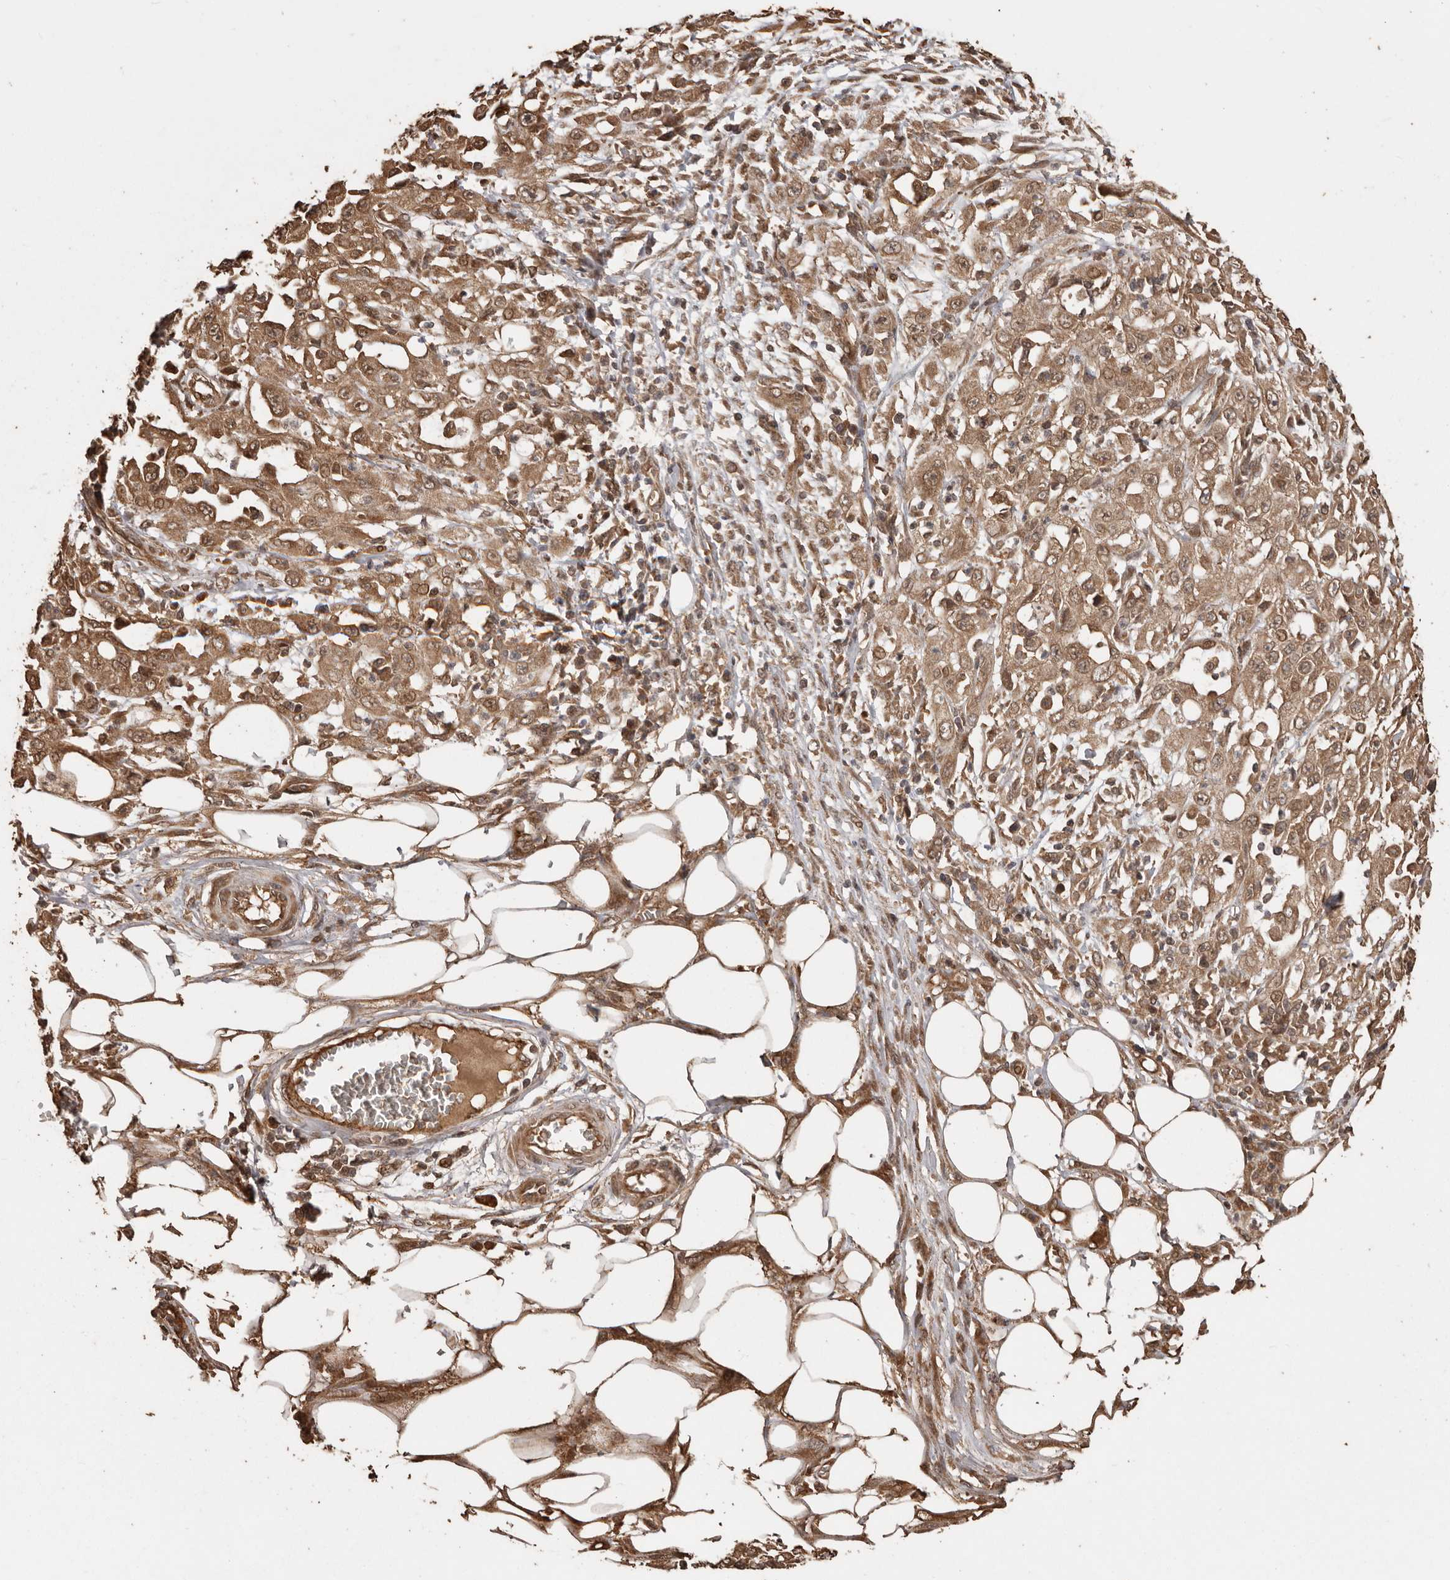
{"staining": {"intensity": "moderate", "quantity": ">75%", "location": "cytoplasmic/membranous,nuclear"}, "tissue": "skin cancer", "cell_type": "Tumor cells", "image_type": "cancer", "snomed": [{"axis": "morphology", "description": "Squamous cell carcinoma, NOS"}, {"axis": "morphology", "description": "Squamous cell carcinoma, metastatic, NOS"}, {"axis": "topography", "description": "Skin"}, {"axis": "topography", "description": "Lymph node"}], "caption": "This image demonstrates immunohistochemistry staining of skin cancer, with medium moderate cytoplasmic/membranous and nuclear positivity in about >75% of tumor cells.", "gene": "NUP43", "patient": {"sex": "male", "age": 75}}